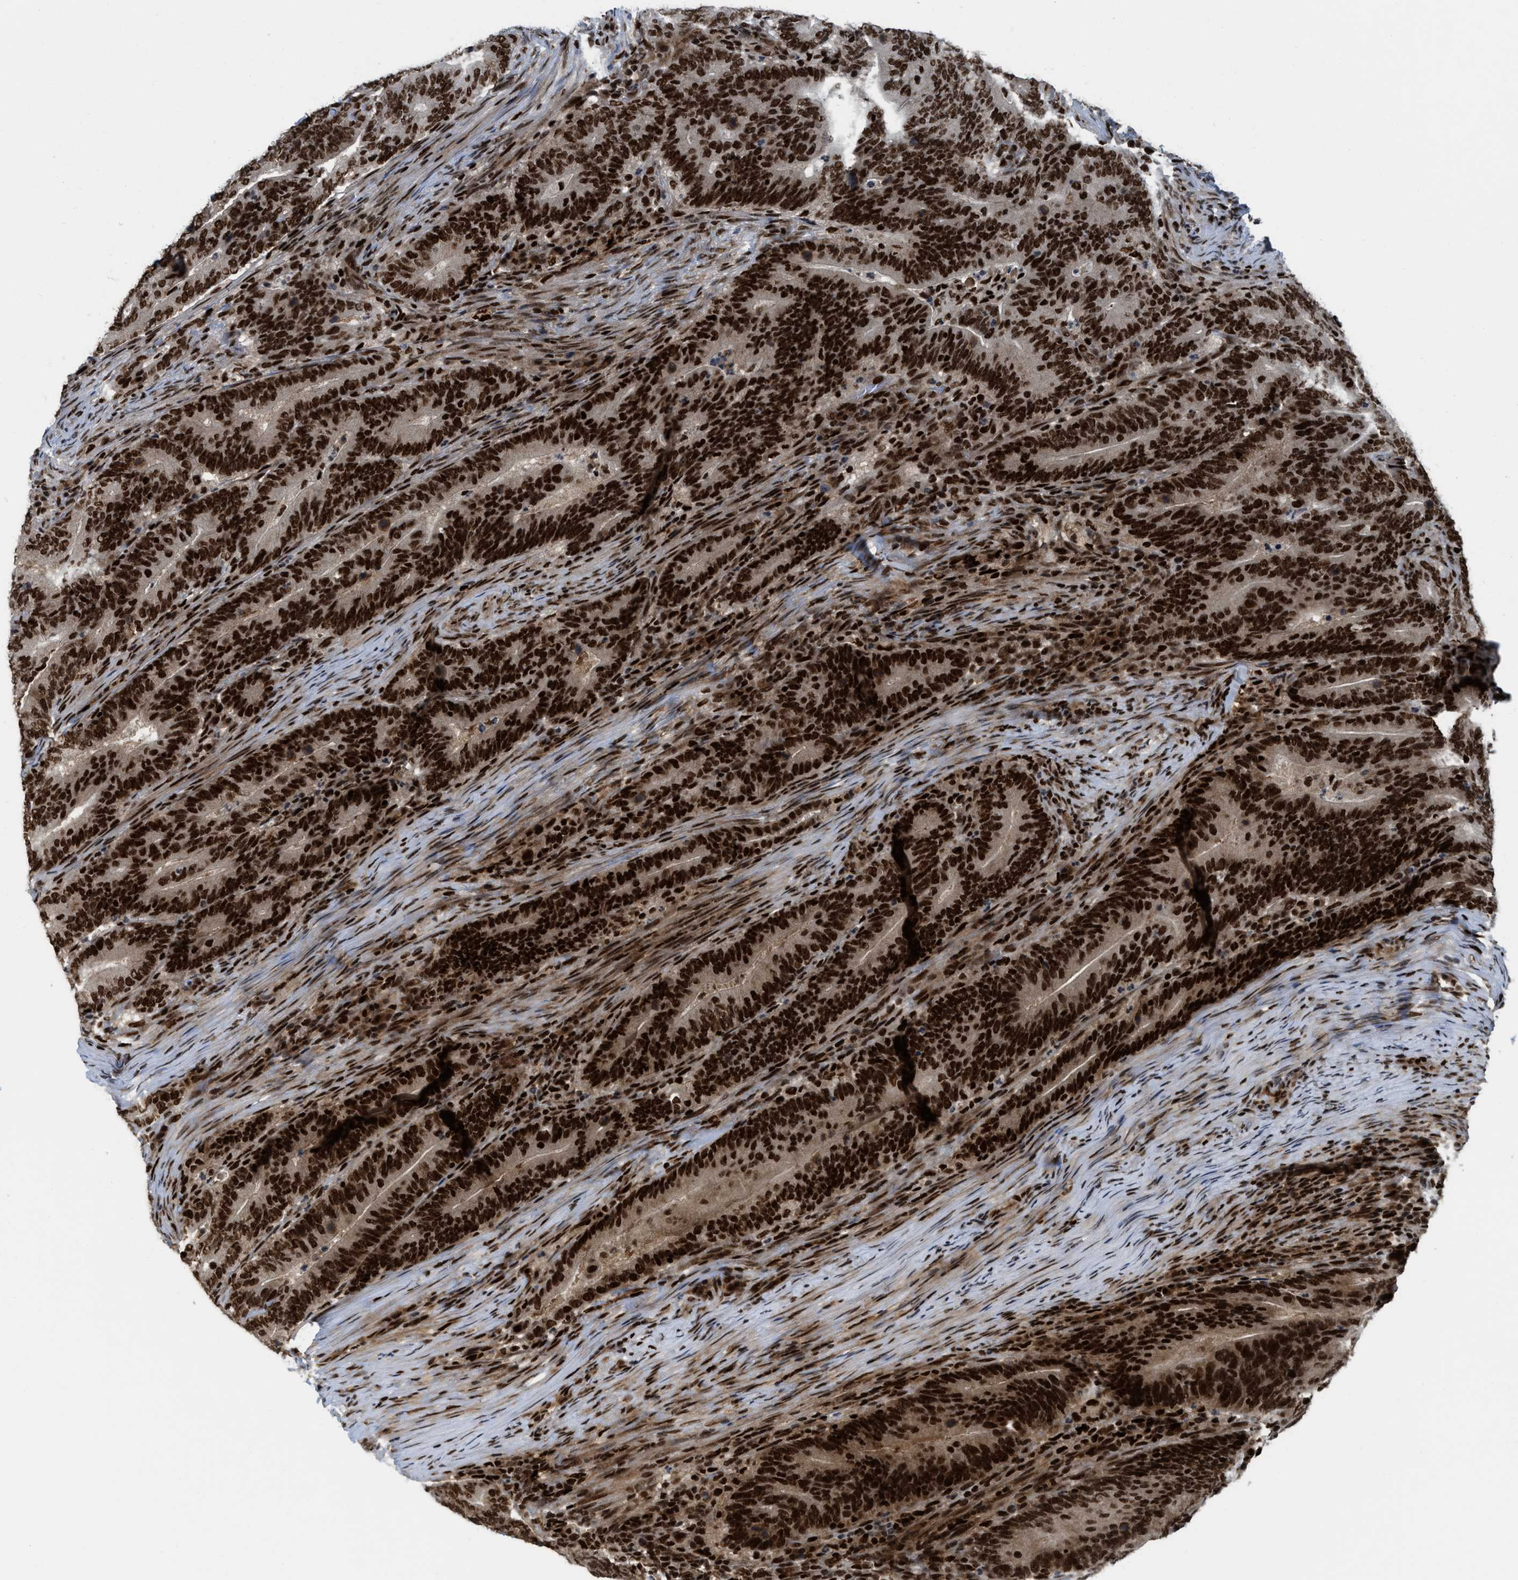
{"staining": {"intensity": "strong", "quantity": ">75%", "location": "nuclear"}, "tissue": "colorectal cancer", "cell_type": "Tumor cells", "image_type": "cancer", "snomed": [{"axis": "morphology", "description": "Adenocarcinoma, NOS"}, {"axis": "topography", "description": "Colon"}], "caption": "This micrograph shows immunohistochemistry (IHC) staining of colorectal cancer (adenocarcinoma), with high strong nuclear staining in about >75% of tumor cells.", "gene": "RFX5", "patient": {"sex": "female", "age": 66}}